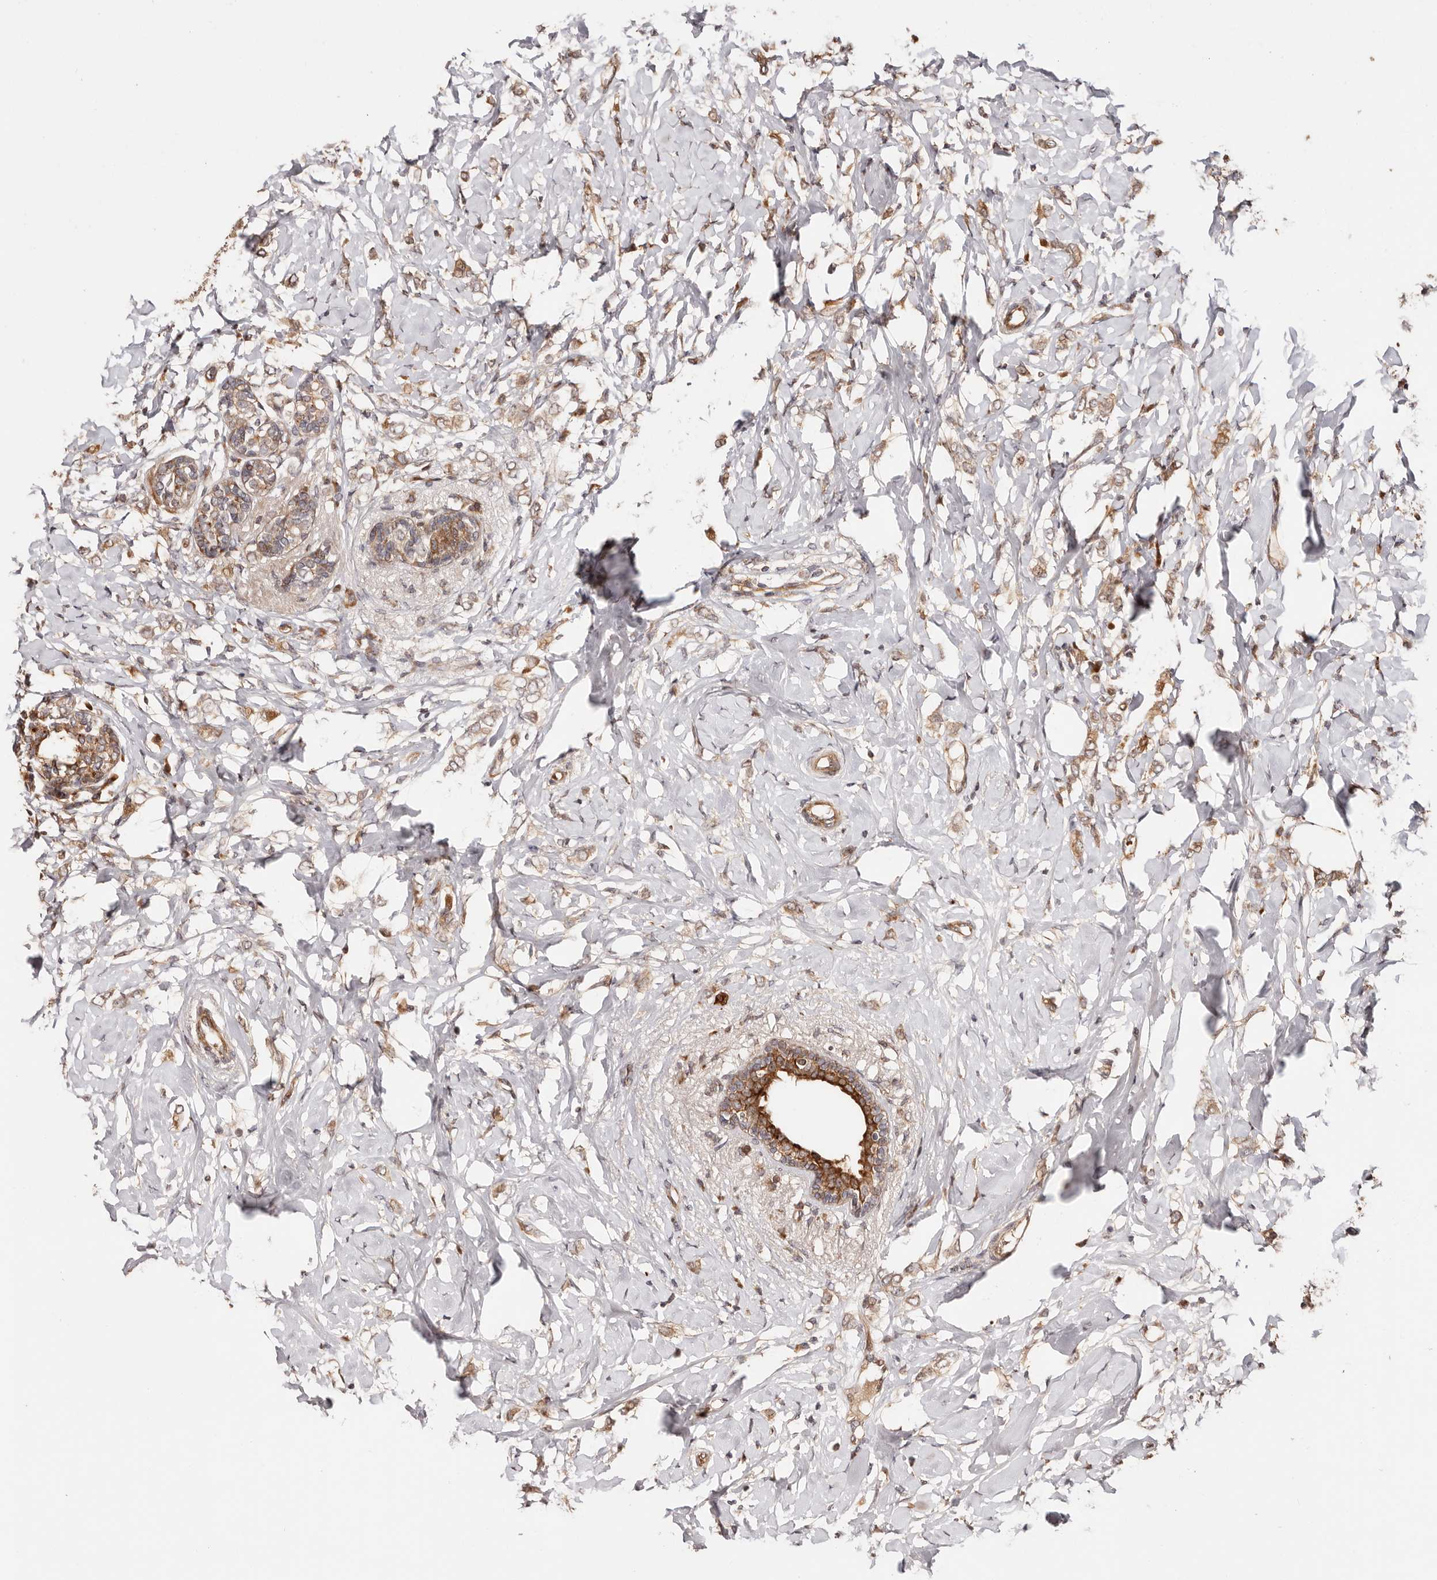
{"staining": {"intensity": "moderate", "quantity": ">75%", "location": "cytoplasmic/membranous"}, "tissue": "breast cancer", "cell_type": "Tumor cells", "image_type": "cancer", "snomed": [{"axis": "morphology", "description": "Normal tissue, NOS"}, {"axis": "morphology", "description": "Lobular carcinoma"}, {"axis": "topography", "description": "Breast"}], "caption": "This is a histology image of immunohistochemistry (IHC) staining of breast cancer (lobular carcinoma), which shows moderate positivity in the cytoplasmic/membranous of tumor cells.", "gene": "PTPN22", "patient": {"sex": "female", "age": 47}}